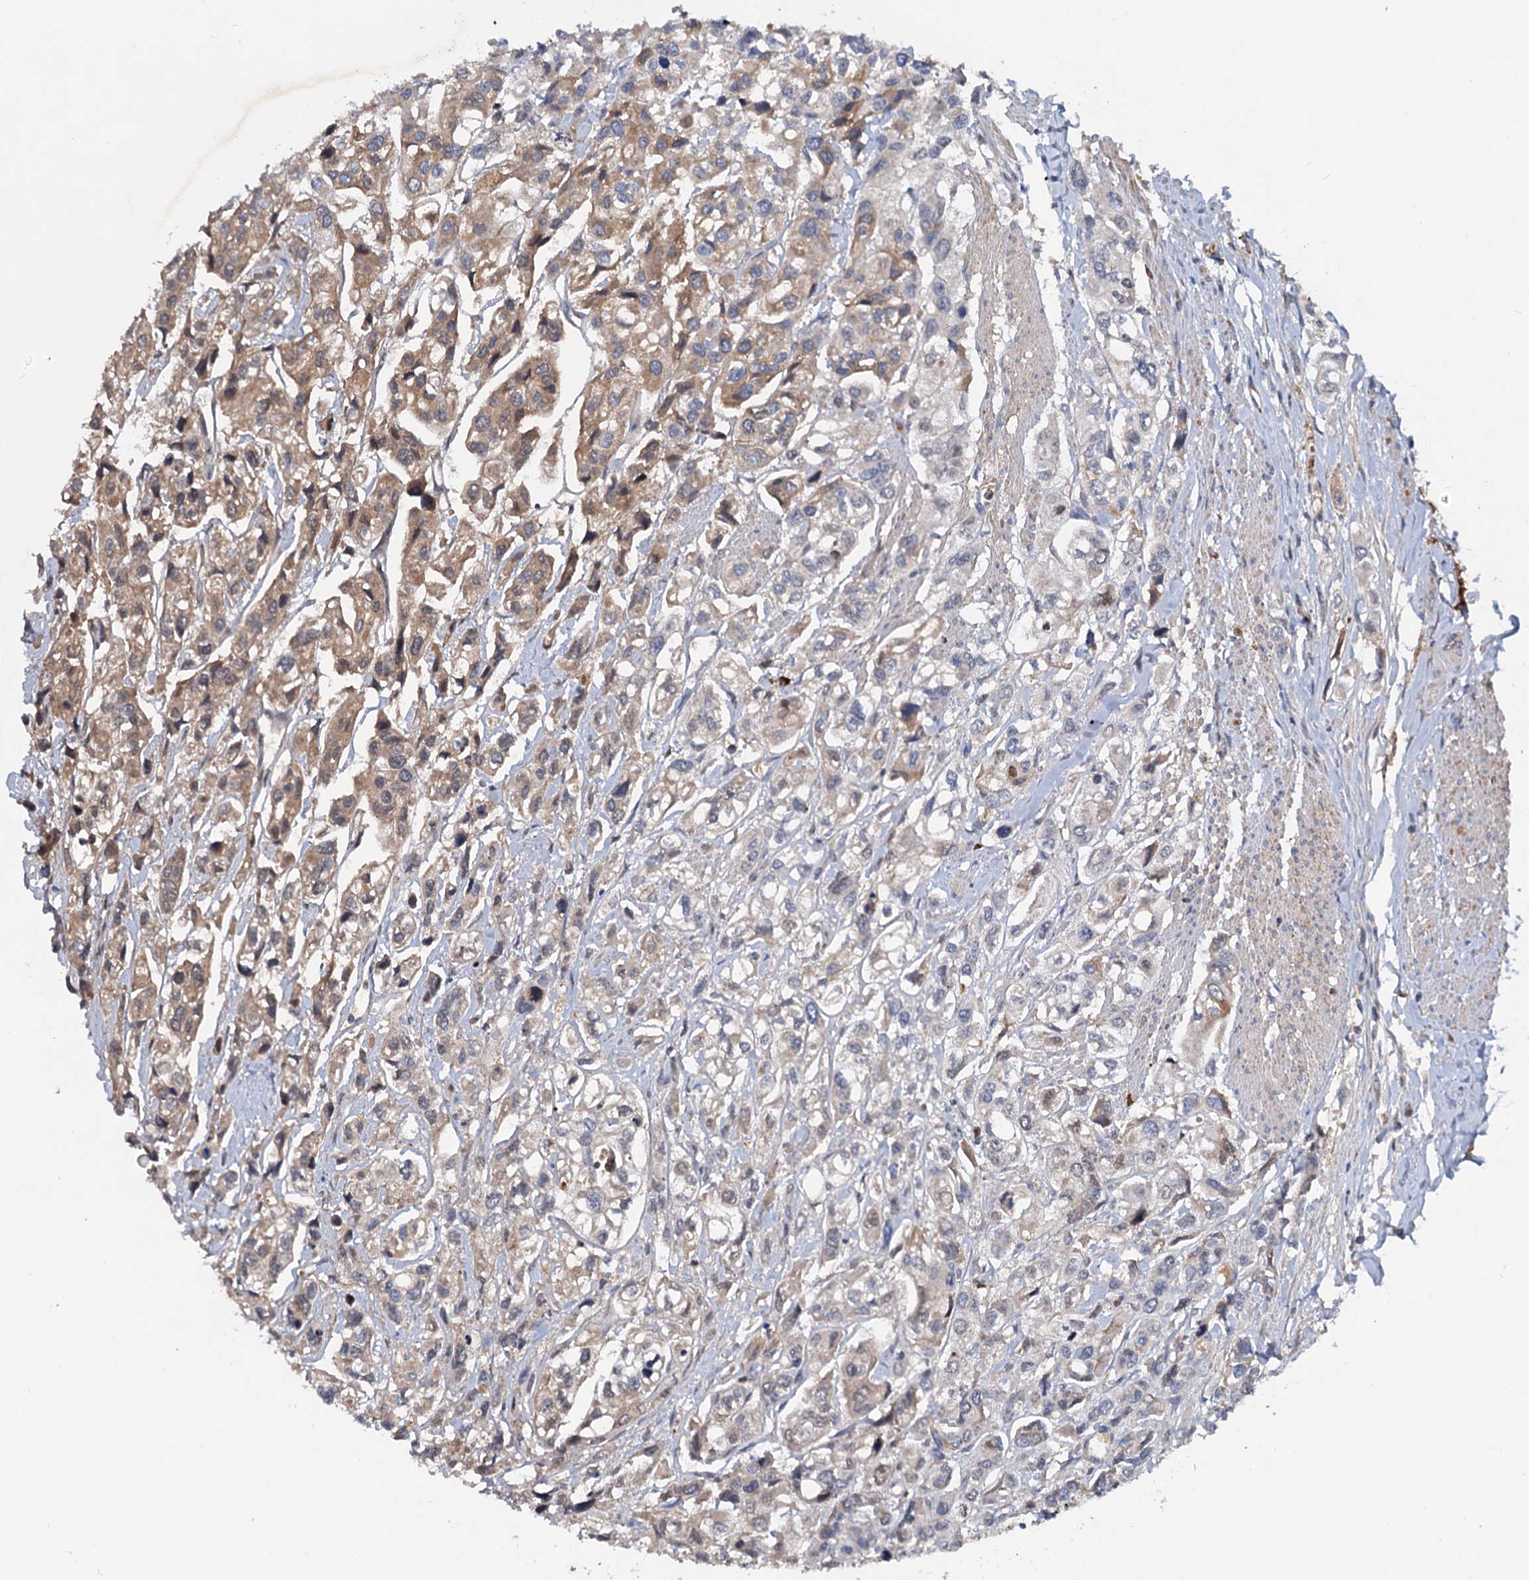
{"staining": {"intensity": "moderate", "quantity": "<25%", "location": "cytoplasmic/membranous"}, "tissue": "urothelial cancer", "cell_type": "Tumor cells", "image_type": "cancer", "snomed": [{"axis": "morphology", "description": "Urothelial carcinoma, High grade"}, {"axis": "topography", "description": "Urinary bladder"}], "caption": "An immunohistochemistry histopathology image of neoplastic tissue is shown. Protein staining in brown labels moderate cytoplasmic/membranous positivity in urothelial cancer within tumor cells.", "gene": "CHRD", "patient": {"sex": "male", "age": 67}}